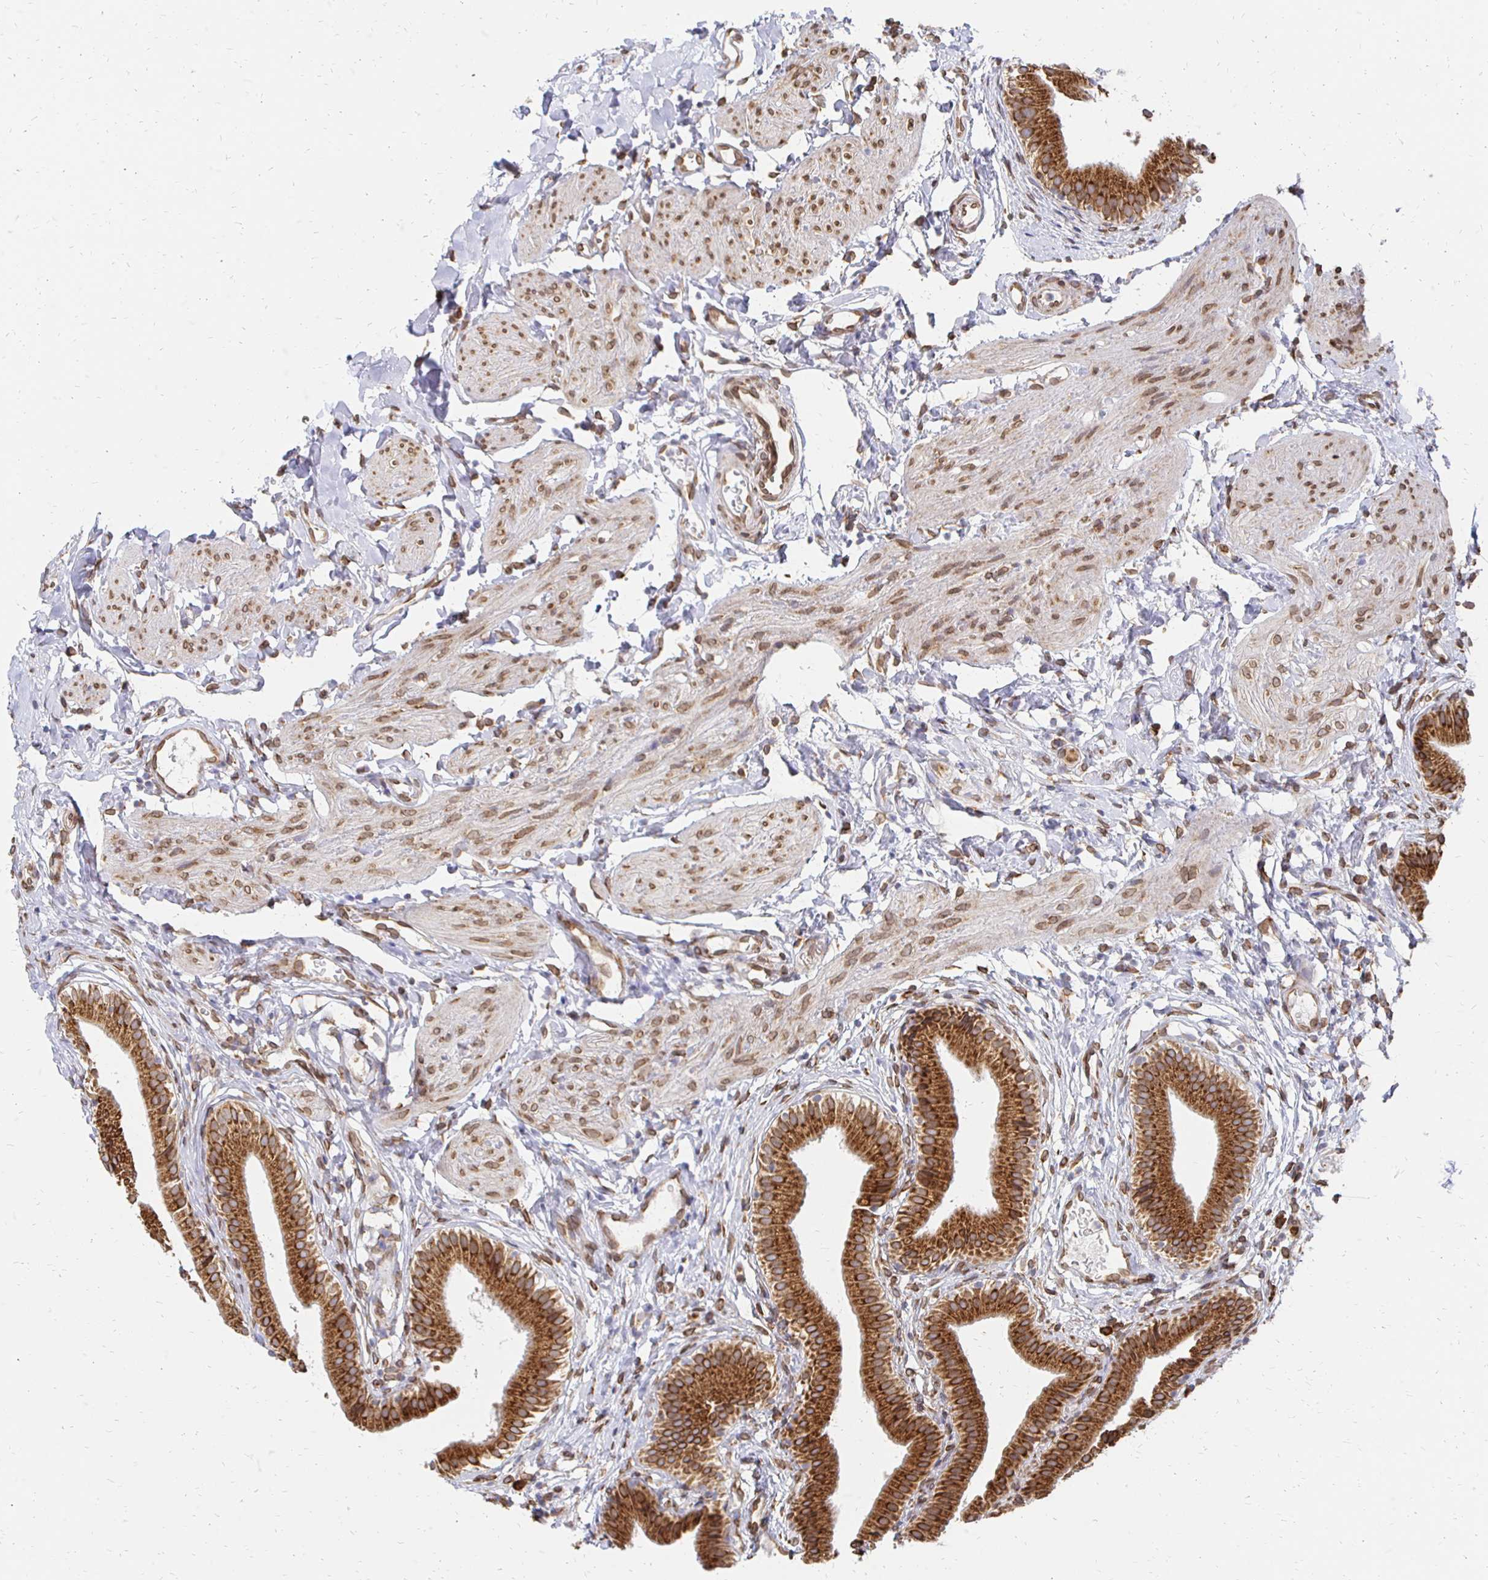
{"staining": {"intensity": "strong", "quantity": ">75%", "location": "cytoplasmic/membranous,nuclear"}, "tissue": "gallbladder", "cell_type": "Glandular cells", "image_type": "normal", "snomed": [{"axis": "morphology", "description": "Normal tissue, NOS"}, {"axis": "topography", "description": "Gallbladder"}], "caption": "Glandular cells display high levels of strong cytoplasmic/membranous,nuclear expression in about >75% of cells in unremarkable human gallbladder.", "gene": "PELI3", "patient": {"sex": "female", "age": 47}}